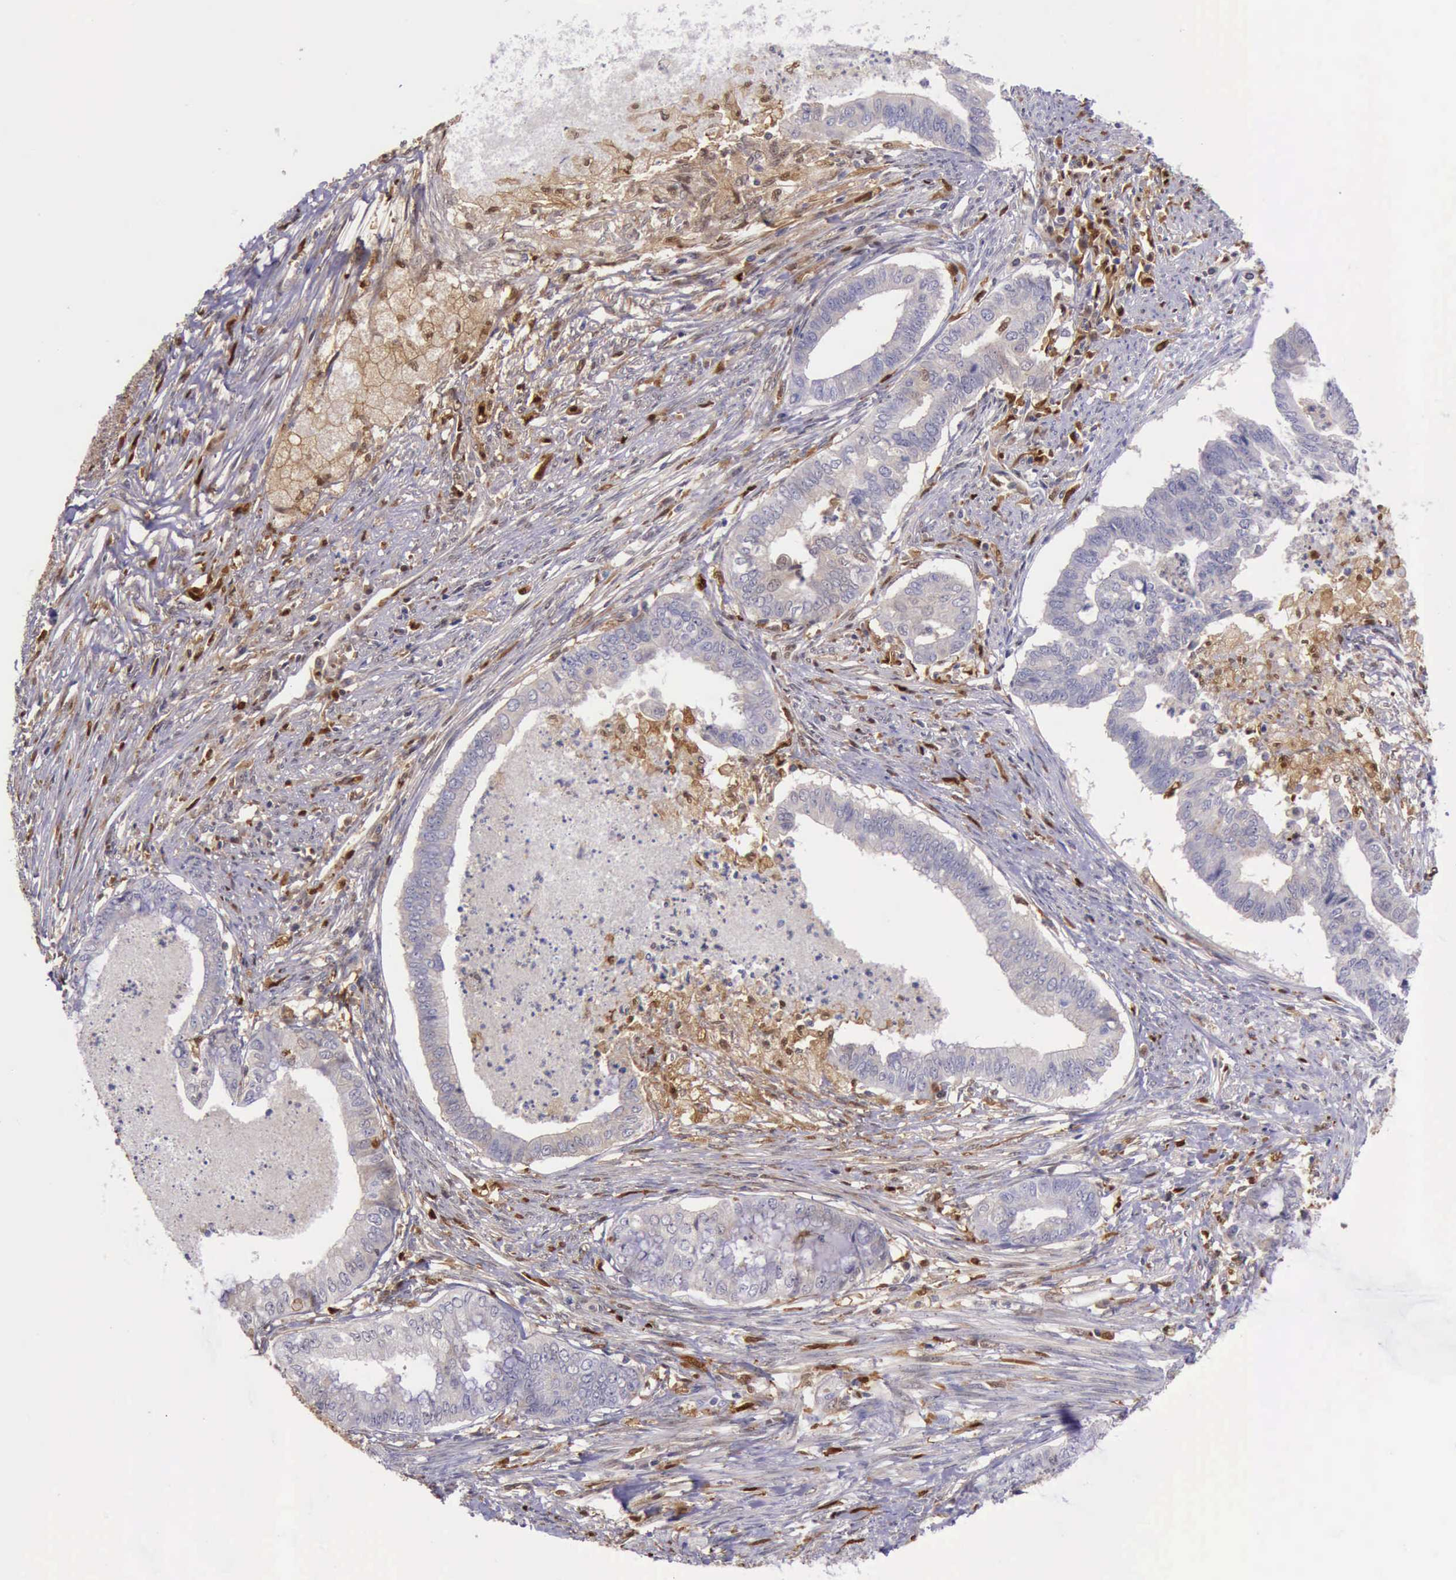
{"staining": {"intensity": "moderate", "quantity": "<25%", "location": "cytoplasmic/membranous,nuclear"}, "tissue": "endometrial cancer", "cell_type": "Tumor cells", "image_type": "cancer", "snomed": [{"axis": "morphology", "description": "Necrosis, NOS"}, {"axis": "morphology", "description": "Adenocarcinoma, NOS"}, {"axis": "topography", "description": "Endometrium"}], "caption": "A micrograph showing moderate cytoplasmic/membranous and nuclear staining in about <25% of tumor cells in endometrial cancer, as visualized by brown immunohistochemical staining.", "gene": "TYMP", "patient": {"sex": "female", "age": 79}}